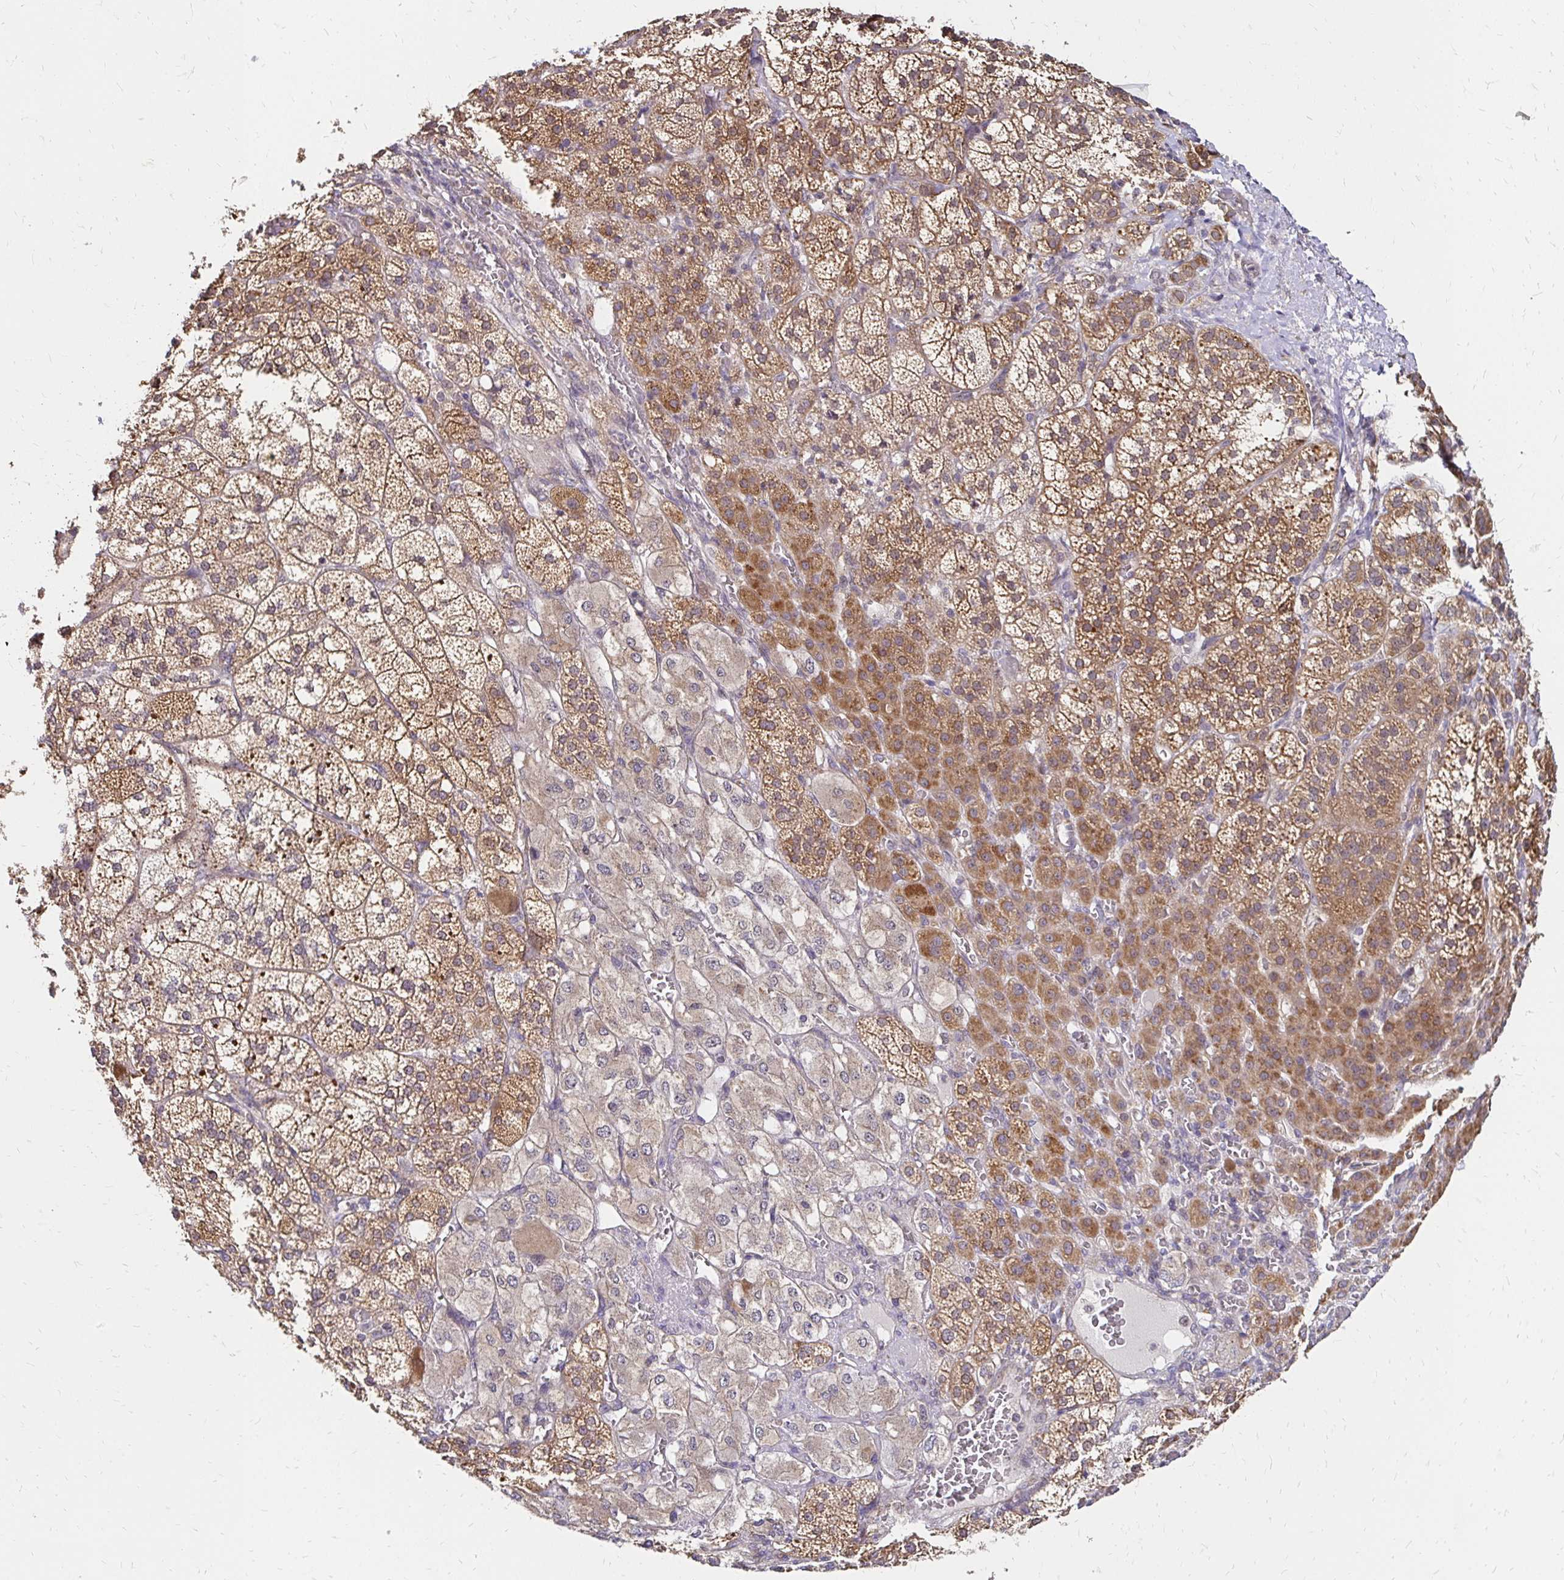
{"staining": {"intensity": "moderate", "quantity": ">75%", "location": "cytoplasmic/membranous"}, "tissue": "adrenal gland", "cell_type": "Glandular cells", "image_type": "normal", "snomed": [{"axis": "morphology", "description": "Normal tissue, NOS"}, {"axis": "topography", "description": "Adrenal gland"}], "caption": "This is an image of immunohistochemistry staining of normal adrenal gland, which shows moderate staining in the cytoplasmic/membranous of glandular cells.", "gene": "ZW10", "patient": {"sex": "female", "age": 60}}